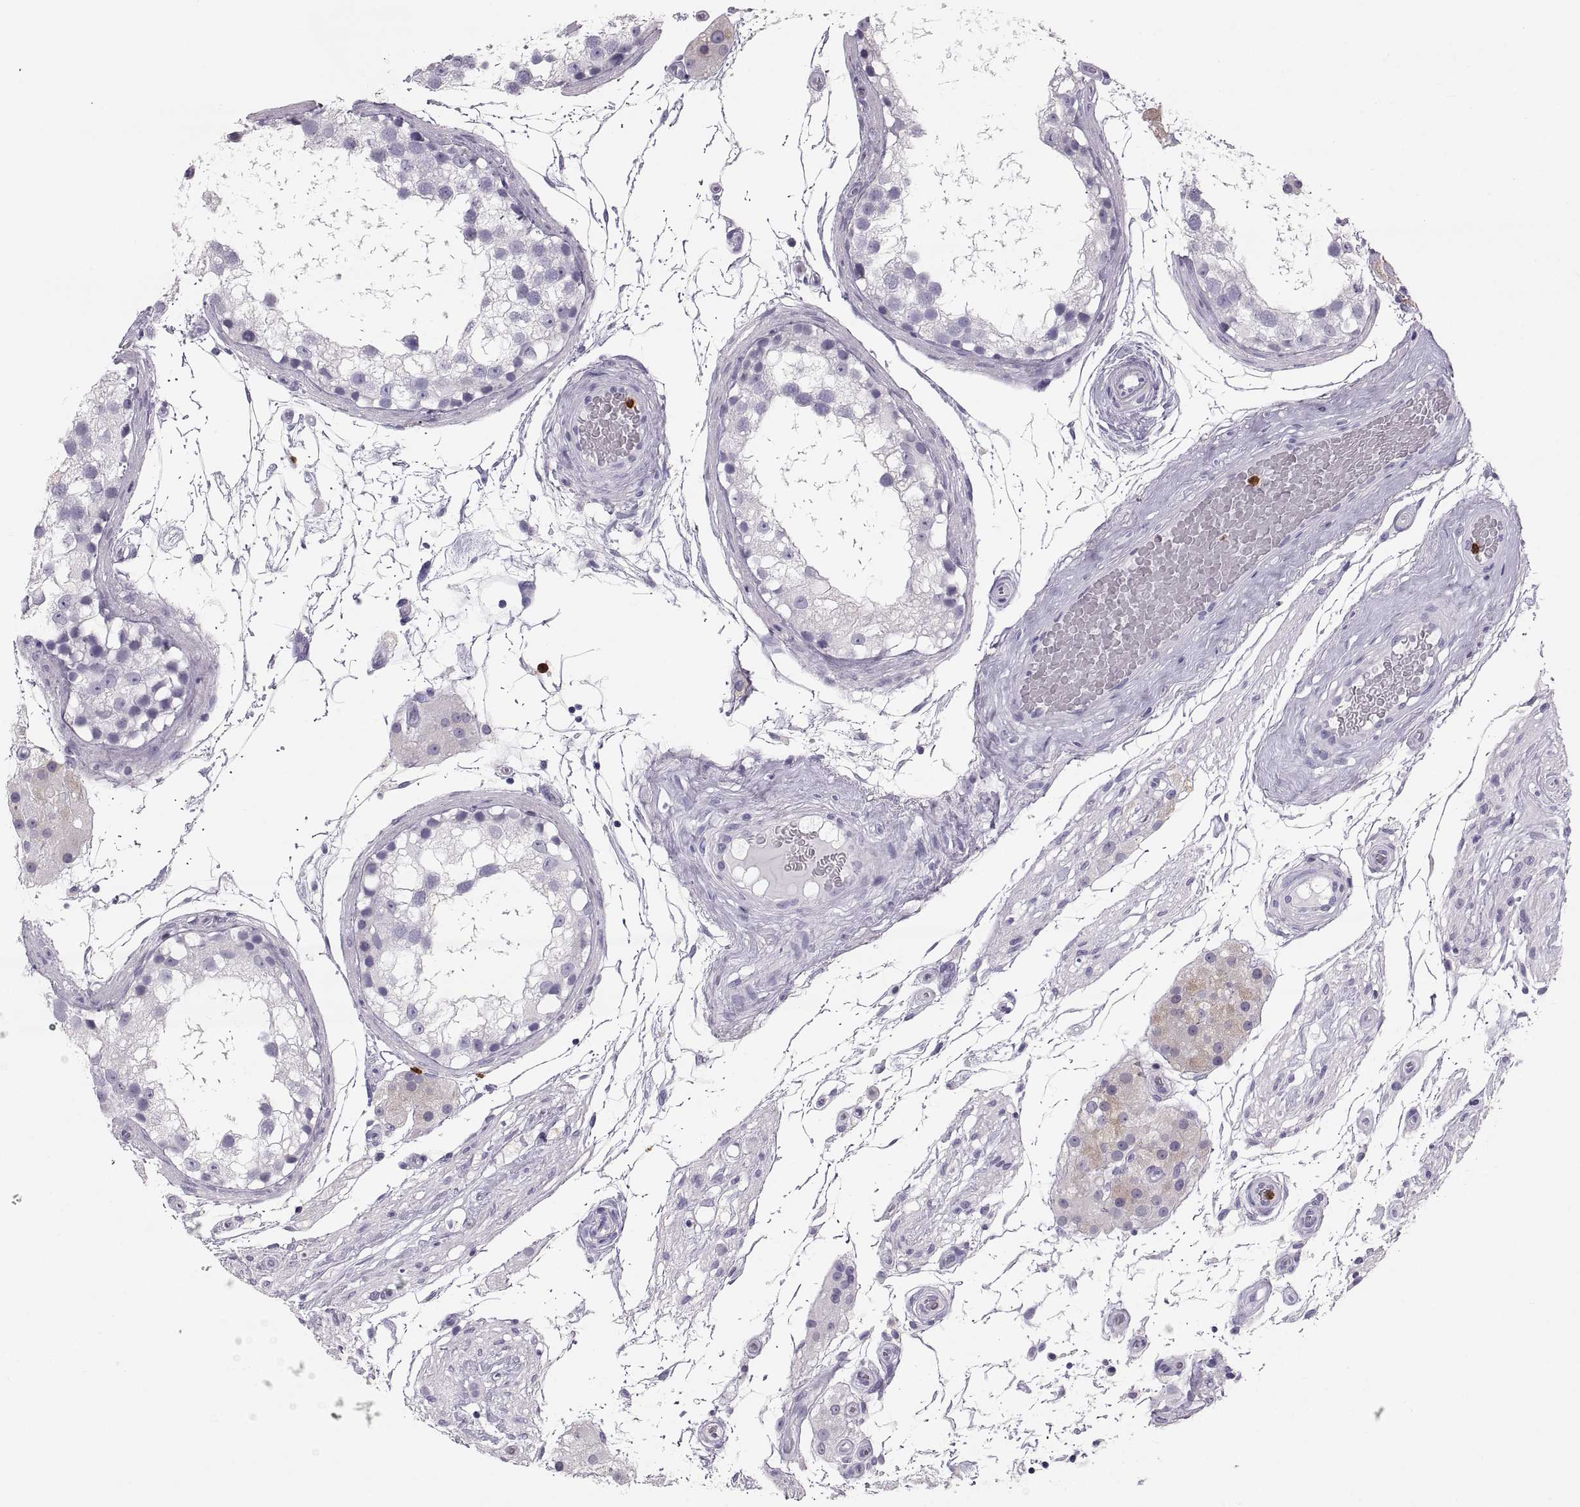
{"staining": {"intensity": "negative", "quantity": "none", "location": "none"}, "tissue": "testis", "cell_type": "Cells in seminiferous ducts", "image_type": "normal", "snomed": [{"axis": "morphology", "description": "Normal tissue, NOS"}, {"axis": "morphology", "description": "Seminoma, NOS"}, {"axis": "topography", "description": "Testis"}], "caption": "Immunohistochemistry image of benign testis: human testis stained with DAB (3,3'-diaminobenzidine) demonstrates no significant protein positivity in cells in seminiferous ducts.", "gene": "MILR1", "patient": {"sex": "male", "age": 65}}